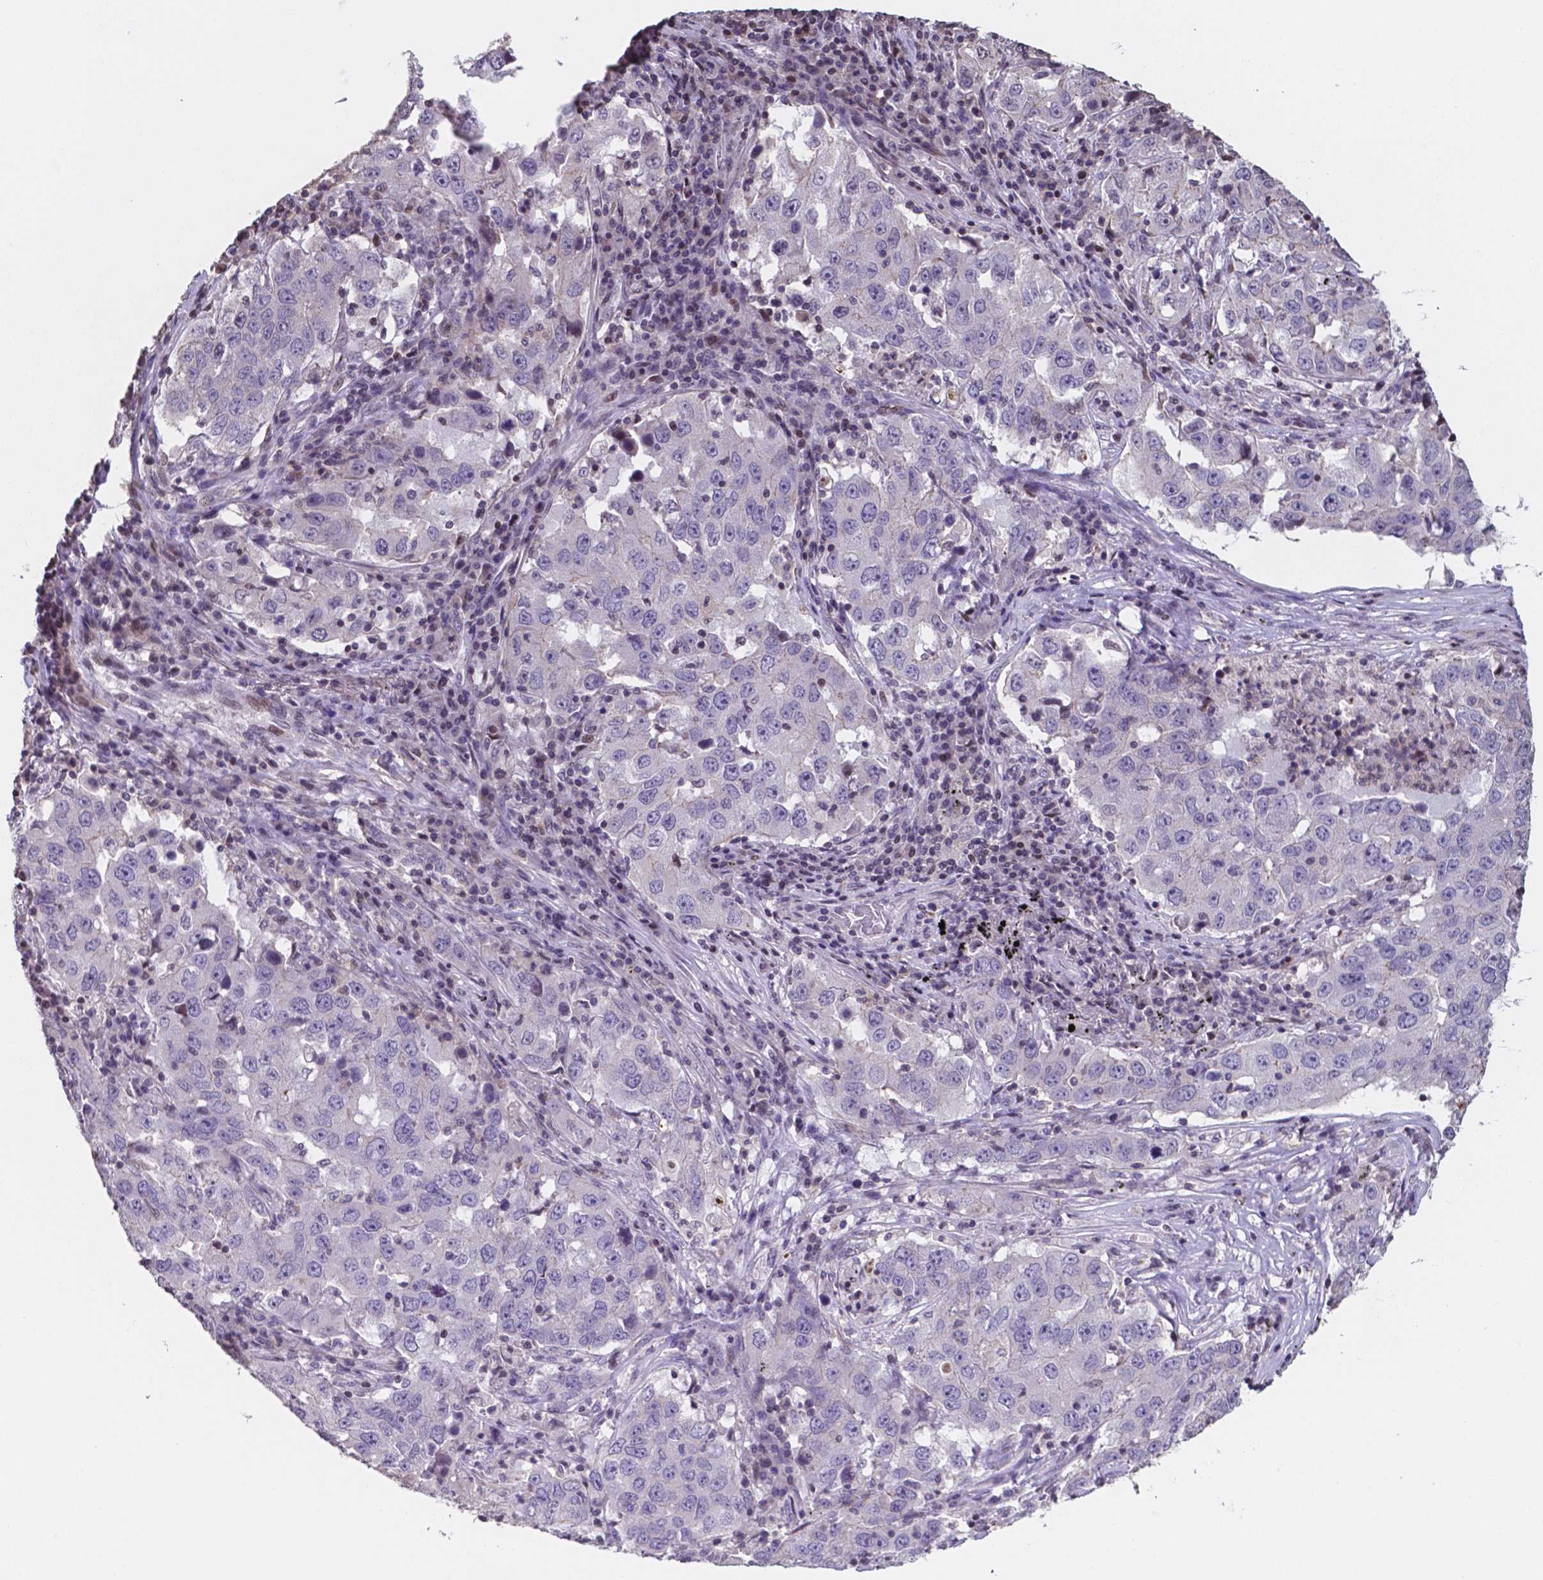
{"staining": {"intensity": "negative", "quantity": "none", "location": "none"}, "tissue": "lung cancer", "cell_type": "Tumor cells", "image_type": "cancer", "snomed": [{"axis": "morphology", "description": "Adenocarcinoma, NOS"}, {"axis": "topography", "description": "Lung"}], "caption": "Tumor cells are negative for protein expression in human adenocarcinoma (lung). Brightfield microscopy of IHC stained with DAB (brown) and hematoxylin (blue), captured at high magnification.", "gene": "MLC1", "patient": {"sex": "male", "age": 73}}